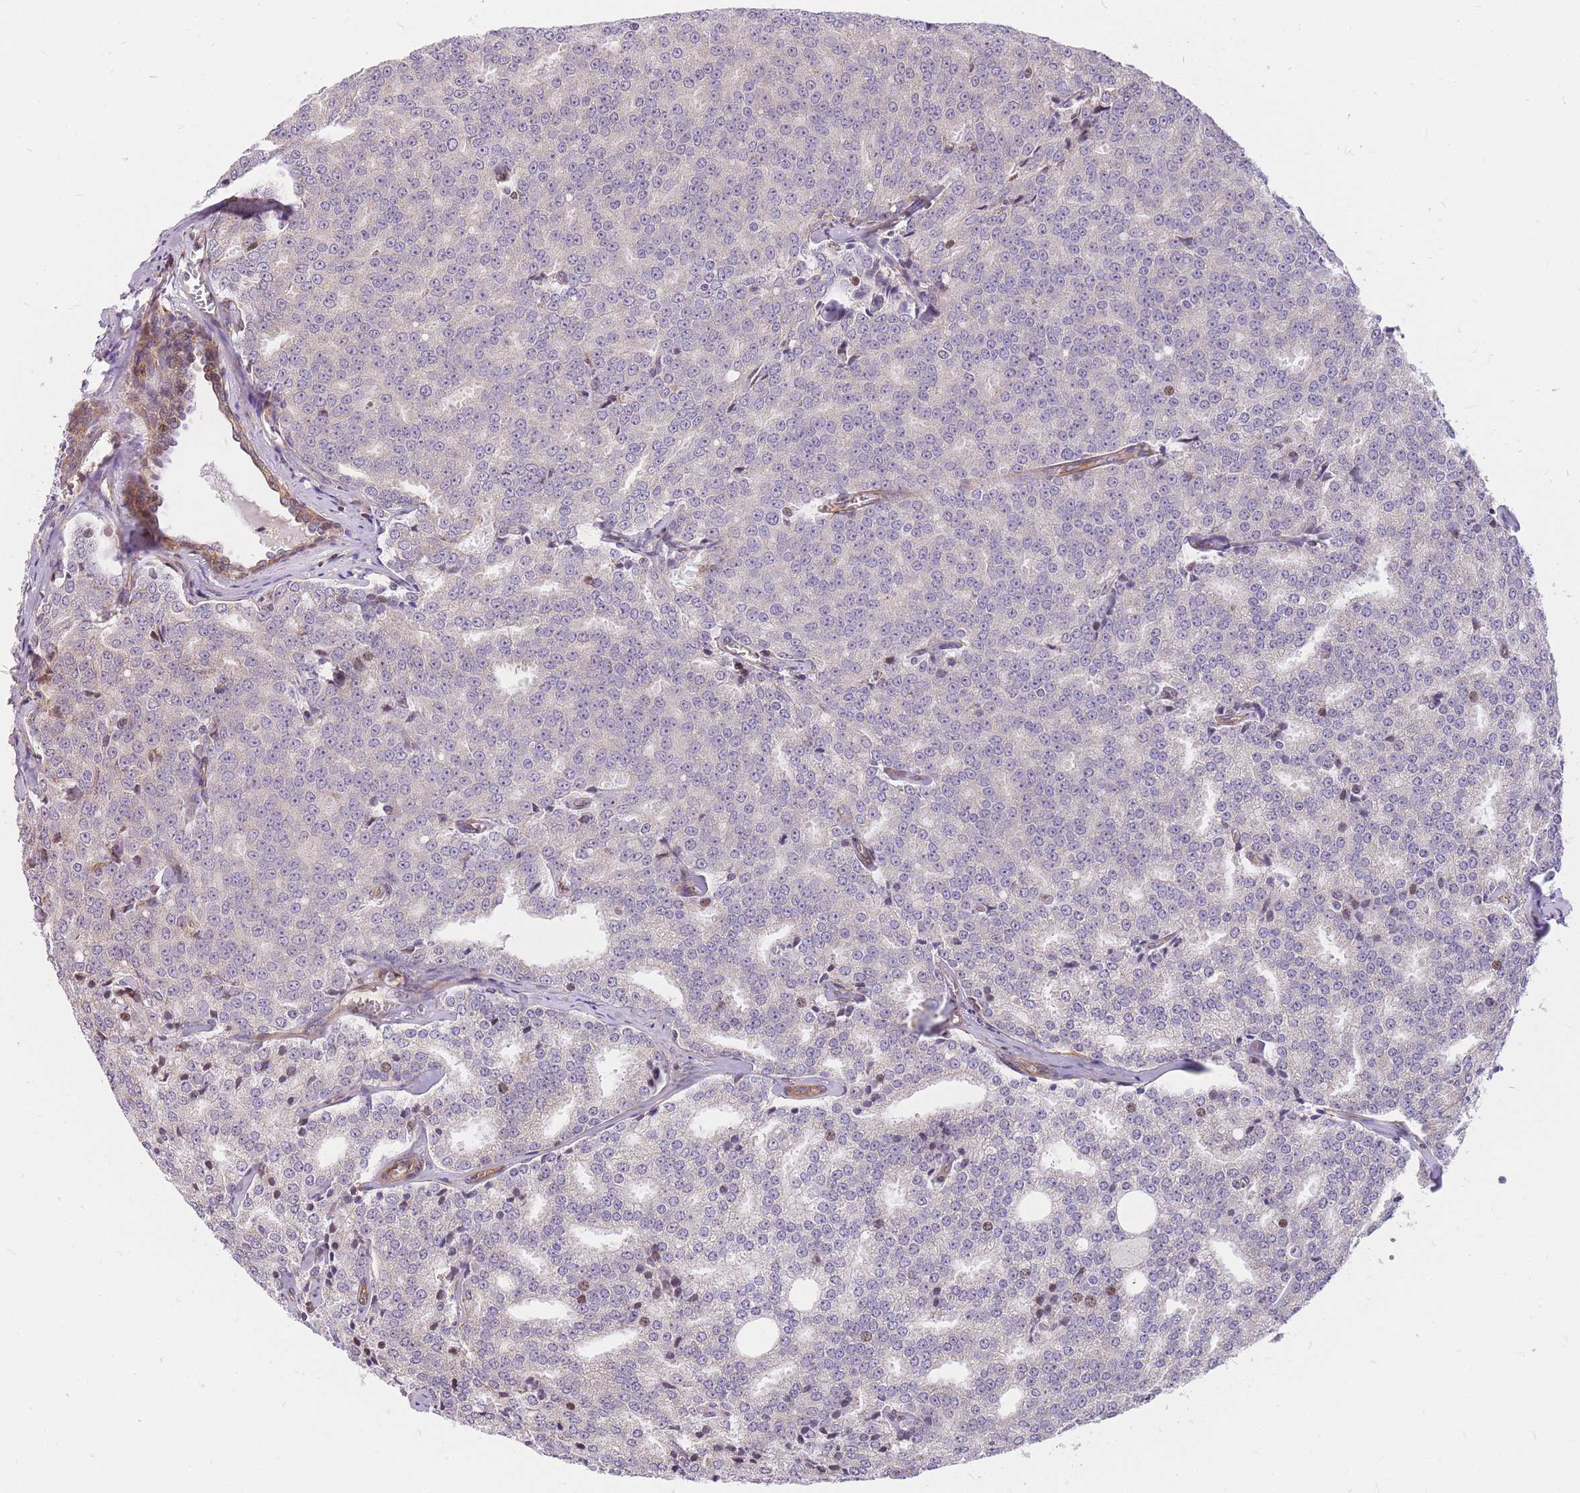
{"staining": {"intensity": "negative", "quantity": "none", "location": "none"}, "tissue": "prostate cancer", "cell_type": "Tumor cells", "image_type": "cancer", "snomed": [{"axis": "morphology", "description": "Adenocarcinoma, Low grade"}, {"axis": "topography", "description": "Prostate"}], "caption": "Immunohistochemistry (IHC) image of neoplastic tissue: human prostate cancer (low-grade adenocarcinoma) stained with DAB (3,3'-diaminobenzidine) demonstrates no significant protein expression in tumor cells.", "gene": "S100PBP", "patient": {"sex": "male", "age": 60}}